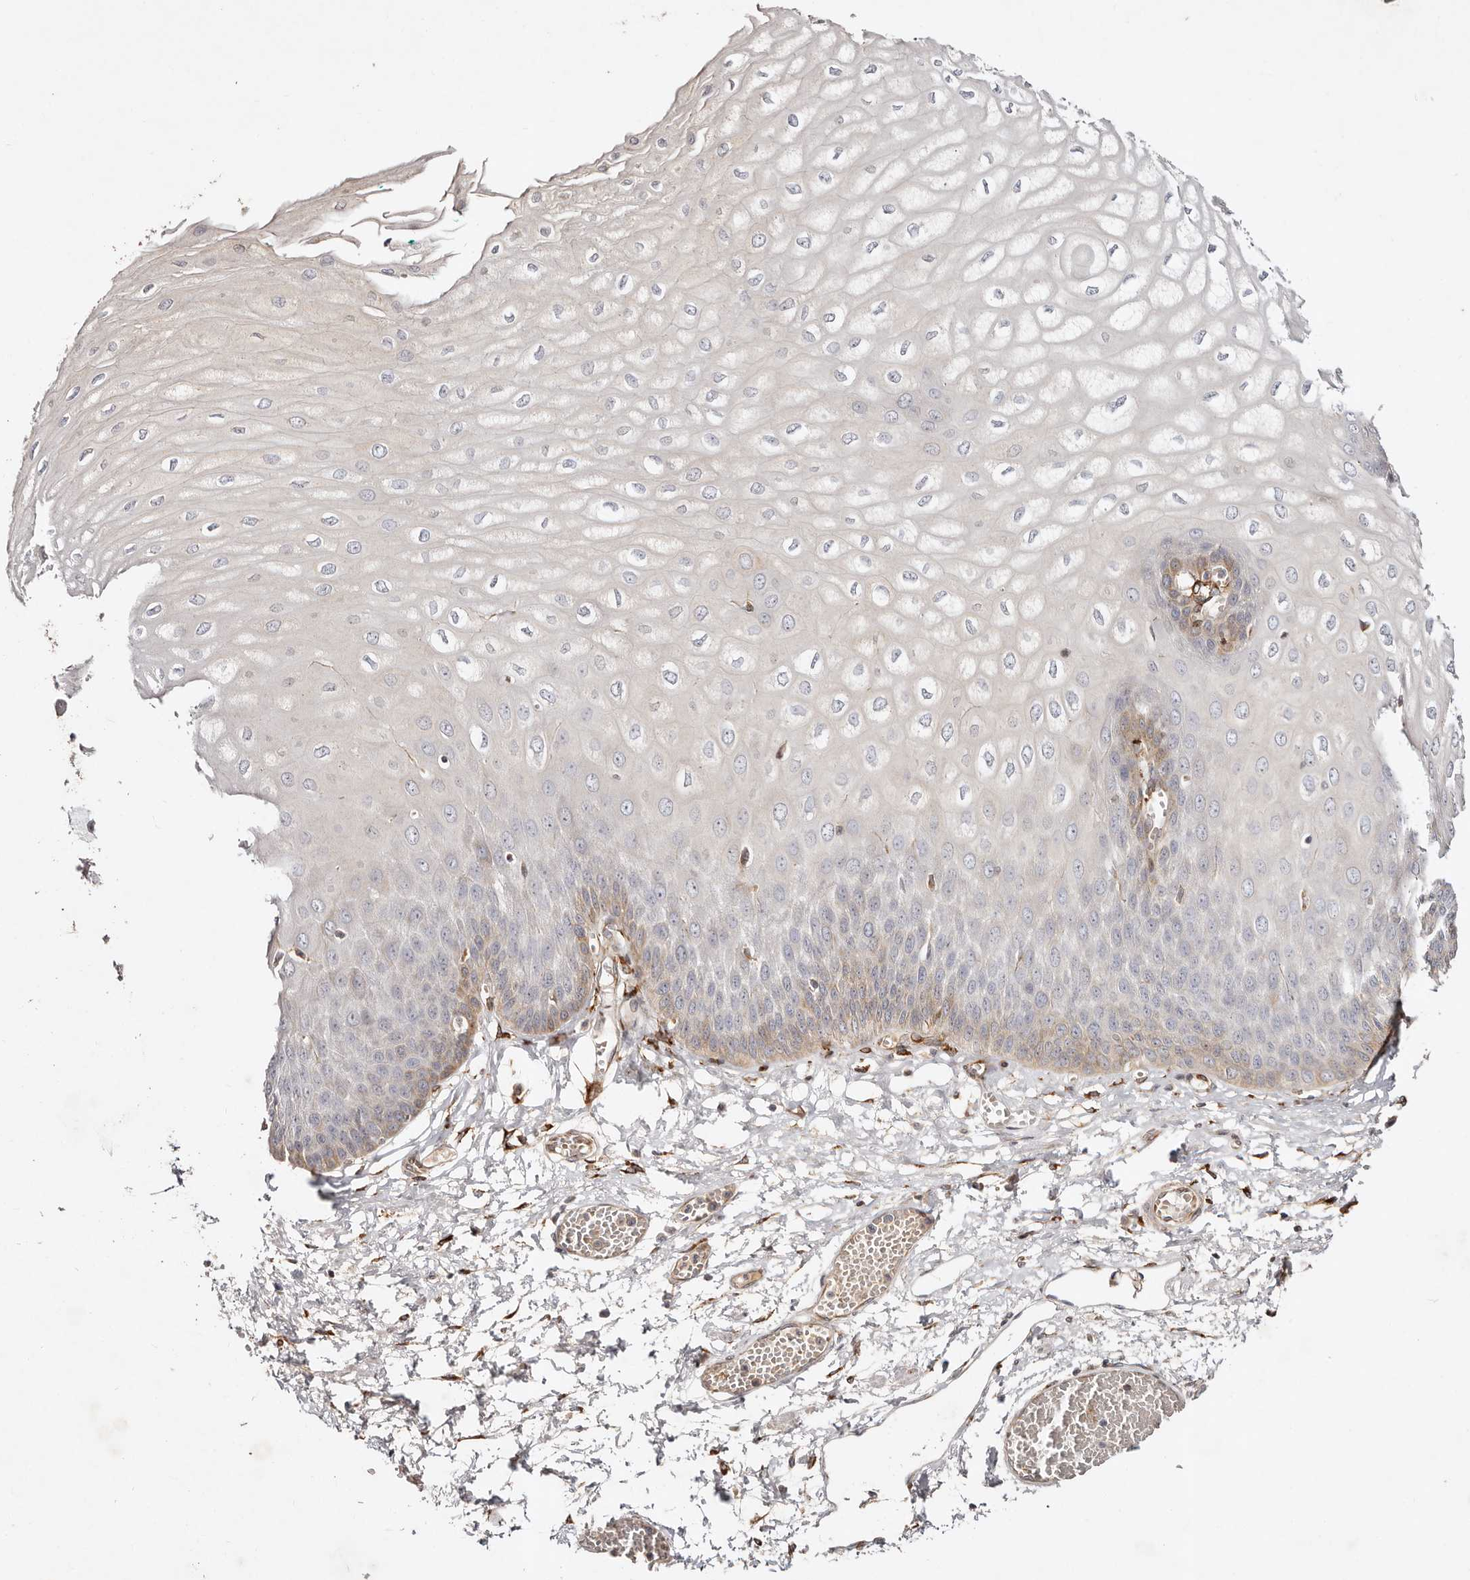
{"staining": {"intensity": "moderate", "quantity": "25%-75%", "location": "cytoplasmic/membranous"}, "tissue": "esophagus", "cell_type": "Squamous epithelial cells", "image_type": "normal", "snomed": [{"axis": "morphology", "description": "Normal tissue, NOS"}, {"axis": "topography", "description": "Esophagus"}], "caption": "IHC histopathology image of normal human esophagus stained for a protein (brown), which displays medium levels of moderate cytoplasmic/membranous staining in about 25%-75% of squamous epithelial cells.", "gene": "SERPINH1", "patient": {"sex": "male", "age": 60}}